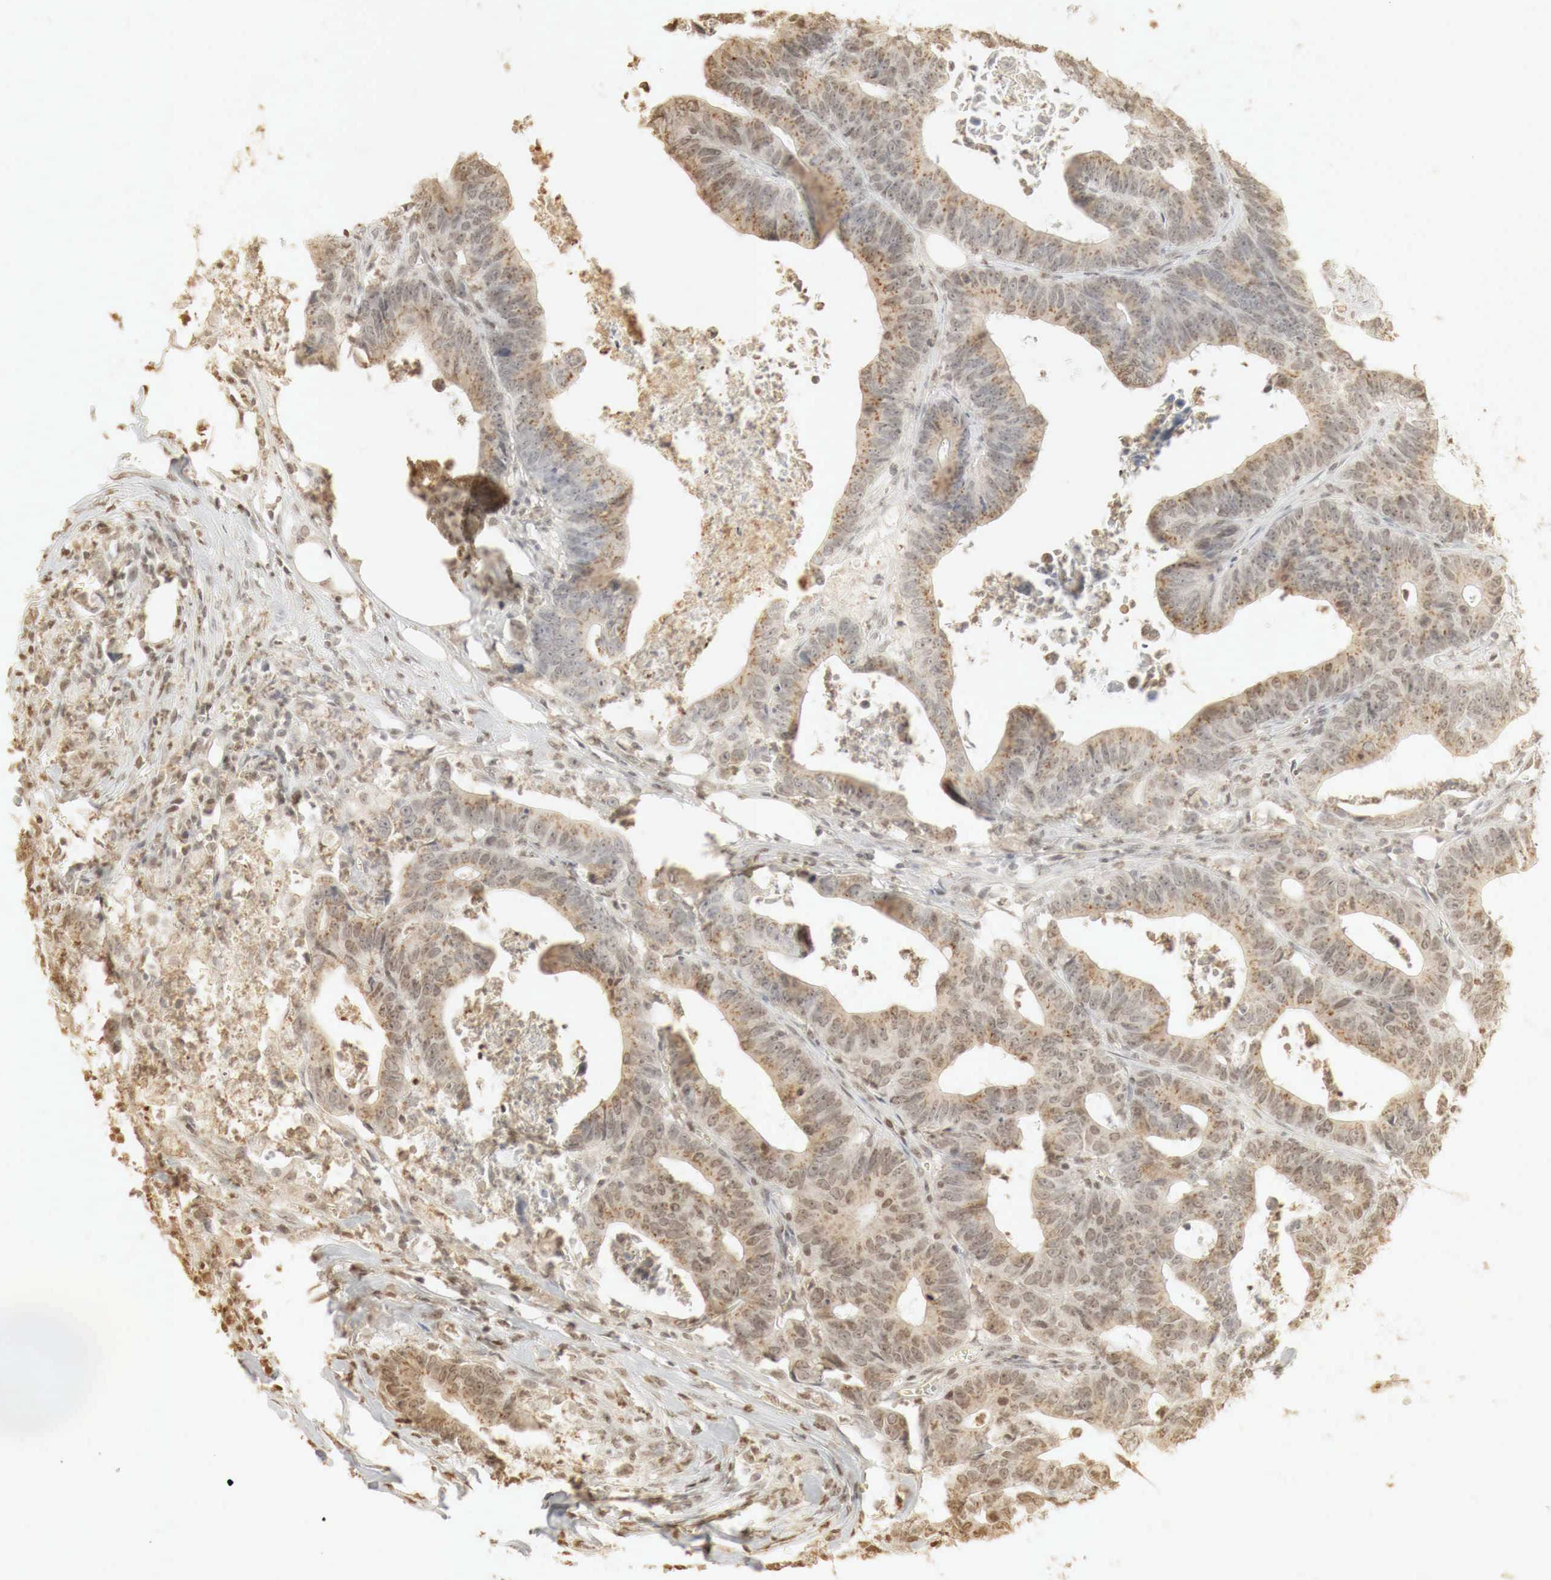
{"staining": {"intensity": "moderate", "quantity": "25%-75%", "location": "cytoplasmic/membranous"}, "tissue": "colorectal cancer", "cell_type": "Tumor cells", "image_type": "cancer", "snomed": [{"axis": "morphology", "description": "Adenocarcinoma, NOS"}, {"axis": "topography", "description": "Colon"}], "caption": "Moderate cytoplasmic/membranous expression is appreciated in approximately 25%-75% of tumor cells in colorectal adenocarcinoma.", "gene": "ERBB4", "patient": {"sex": "female", "age": 76}}